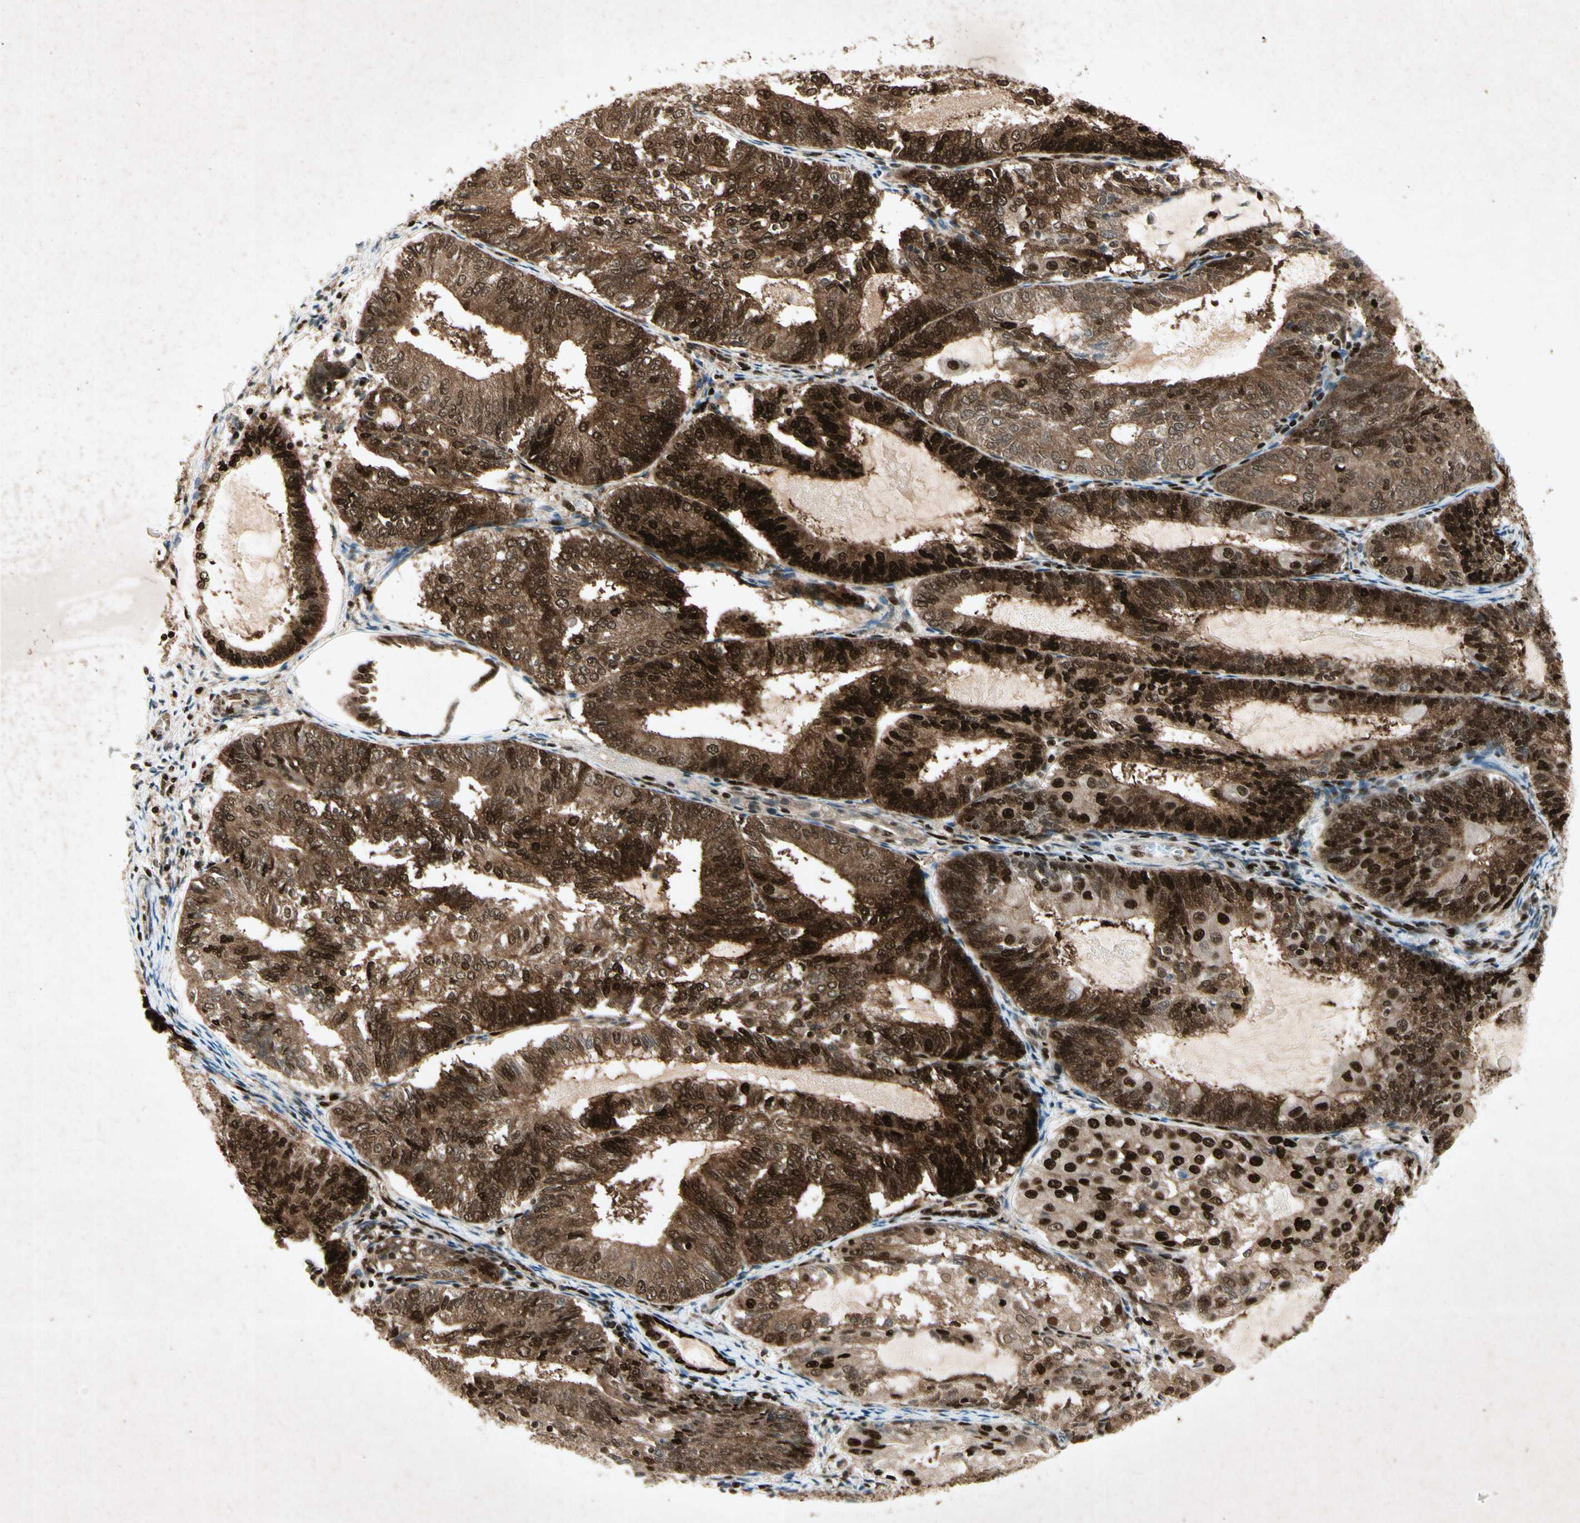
{"staining": {"intensity": "strong", "quantity": ">75%", "location": "cytoplasmic/membranous,nuclear"}, "tissue": "endometrial cancer", "cell_type": "Tumor cells", "image_type": "cancer", "snomed": [{"axis": "morphology", "description": "Adenocarcinoma, NOS"}, {"axis": "topography", "description": "Endometrium"}], "caption": "A high amount of strong cytoplasmic/membranous and nuclear positivity is identified in approximately >75% of tumor cells in endometrial adenocarcinoma tissue.", "gene": "RNF43", "patient": {"sex": "female", "age": 81}}